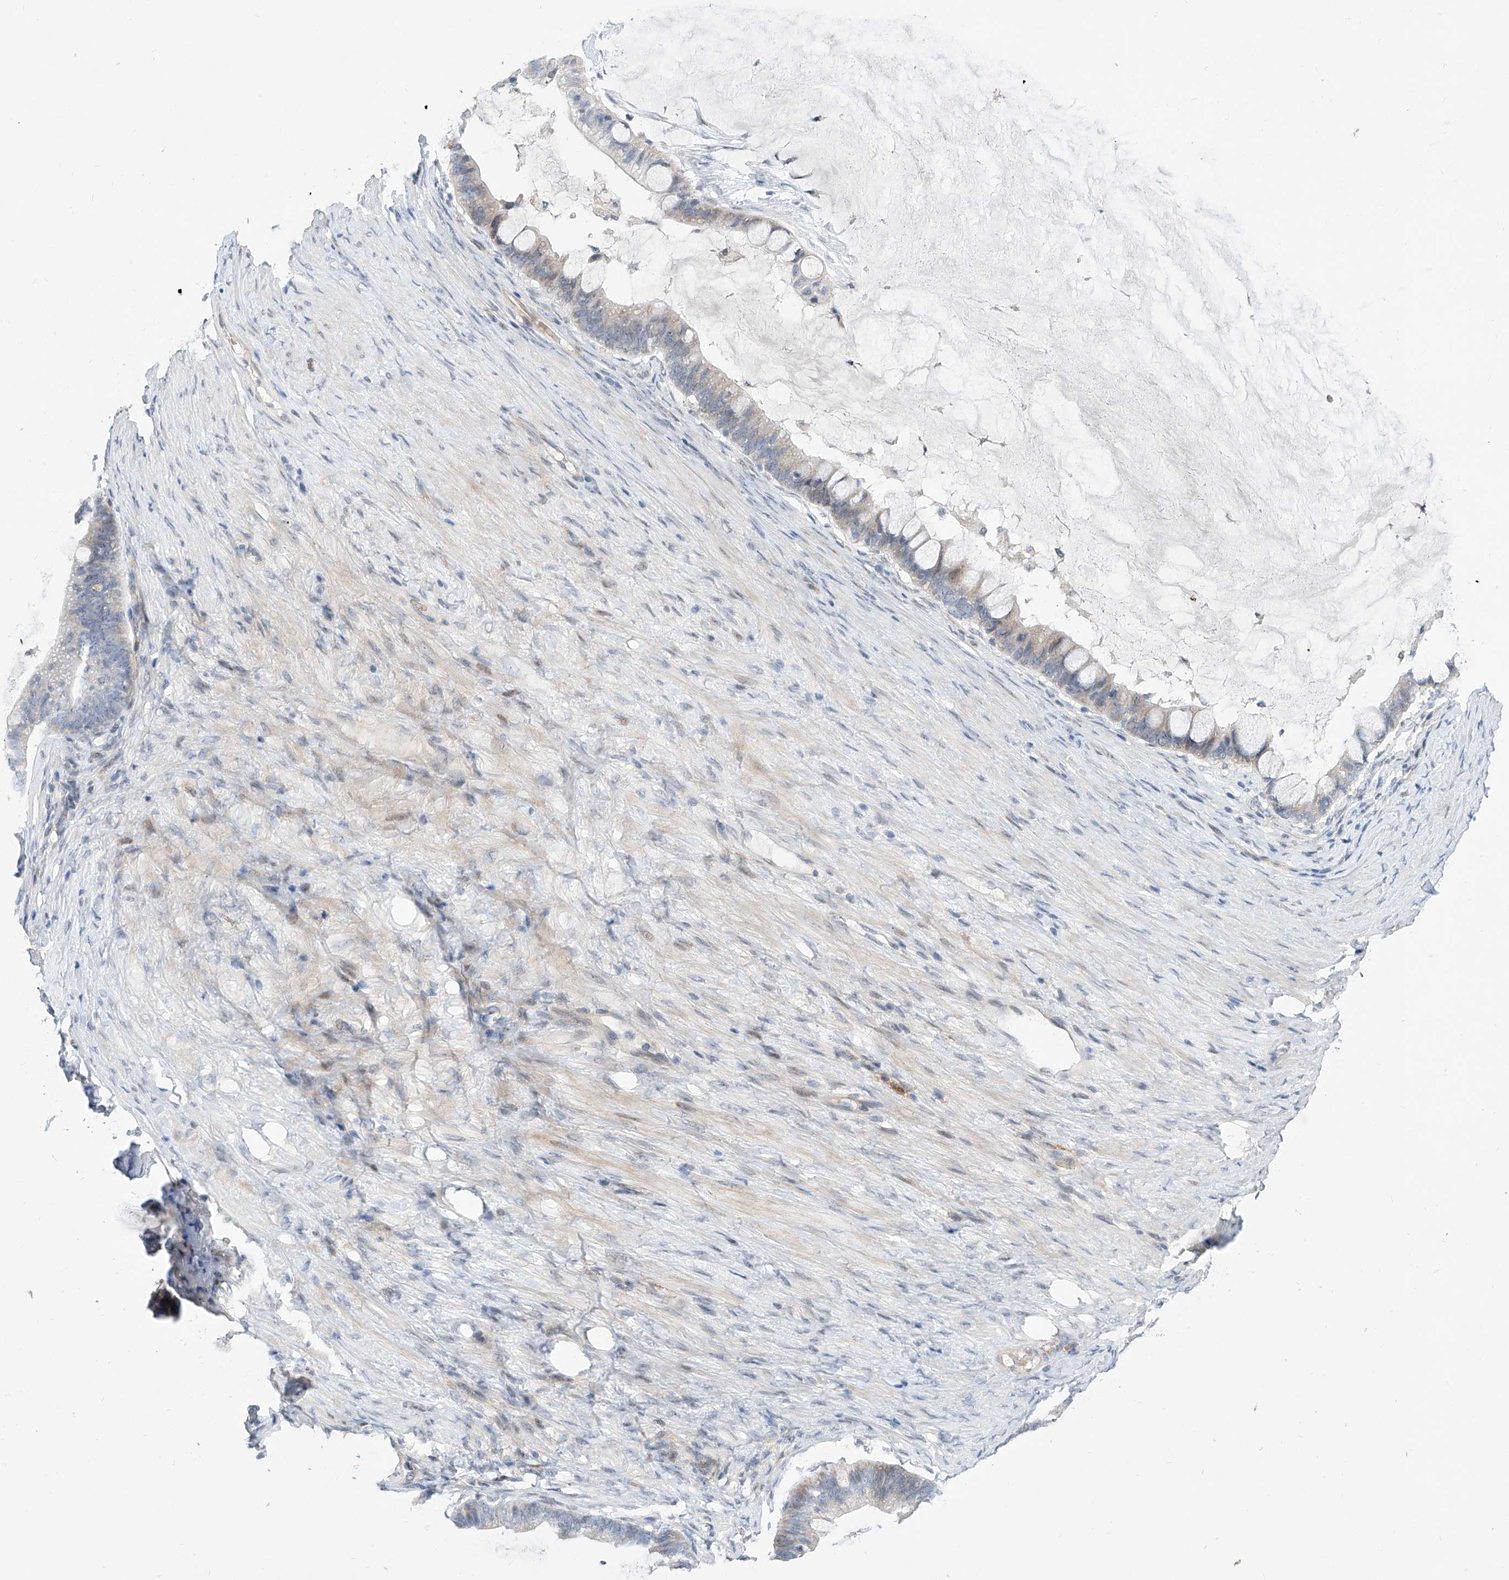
{"staining": {"intensity": "weak", "quantity": "<25%", "location": "cytoplasmic/membranous"}, "tissue": "ovarian cancer", "cell_type": "Tumor cells", "image_type": "cancer", "snomed": [{"axis": "morphology", "description": "Cystadenocarcinoma, mucinous, NOS"}, {"axis": "topography", "description": "Ovary"}], "caption": "This is an immunohistochemistry (IHC) image of mucinous cystadenocarcinoma (ovarian). There is no staining in tumor cells.", "gene": "BPTF", "patient": {"sex": "female", "age": 61}}